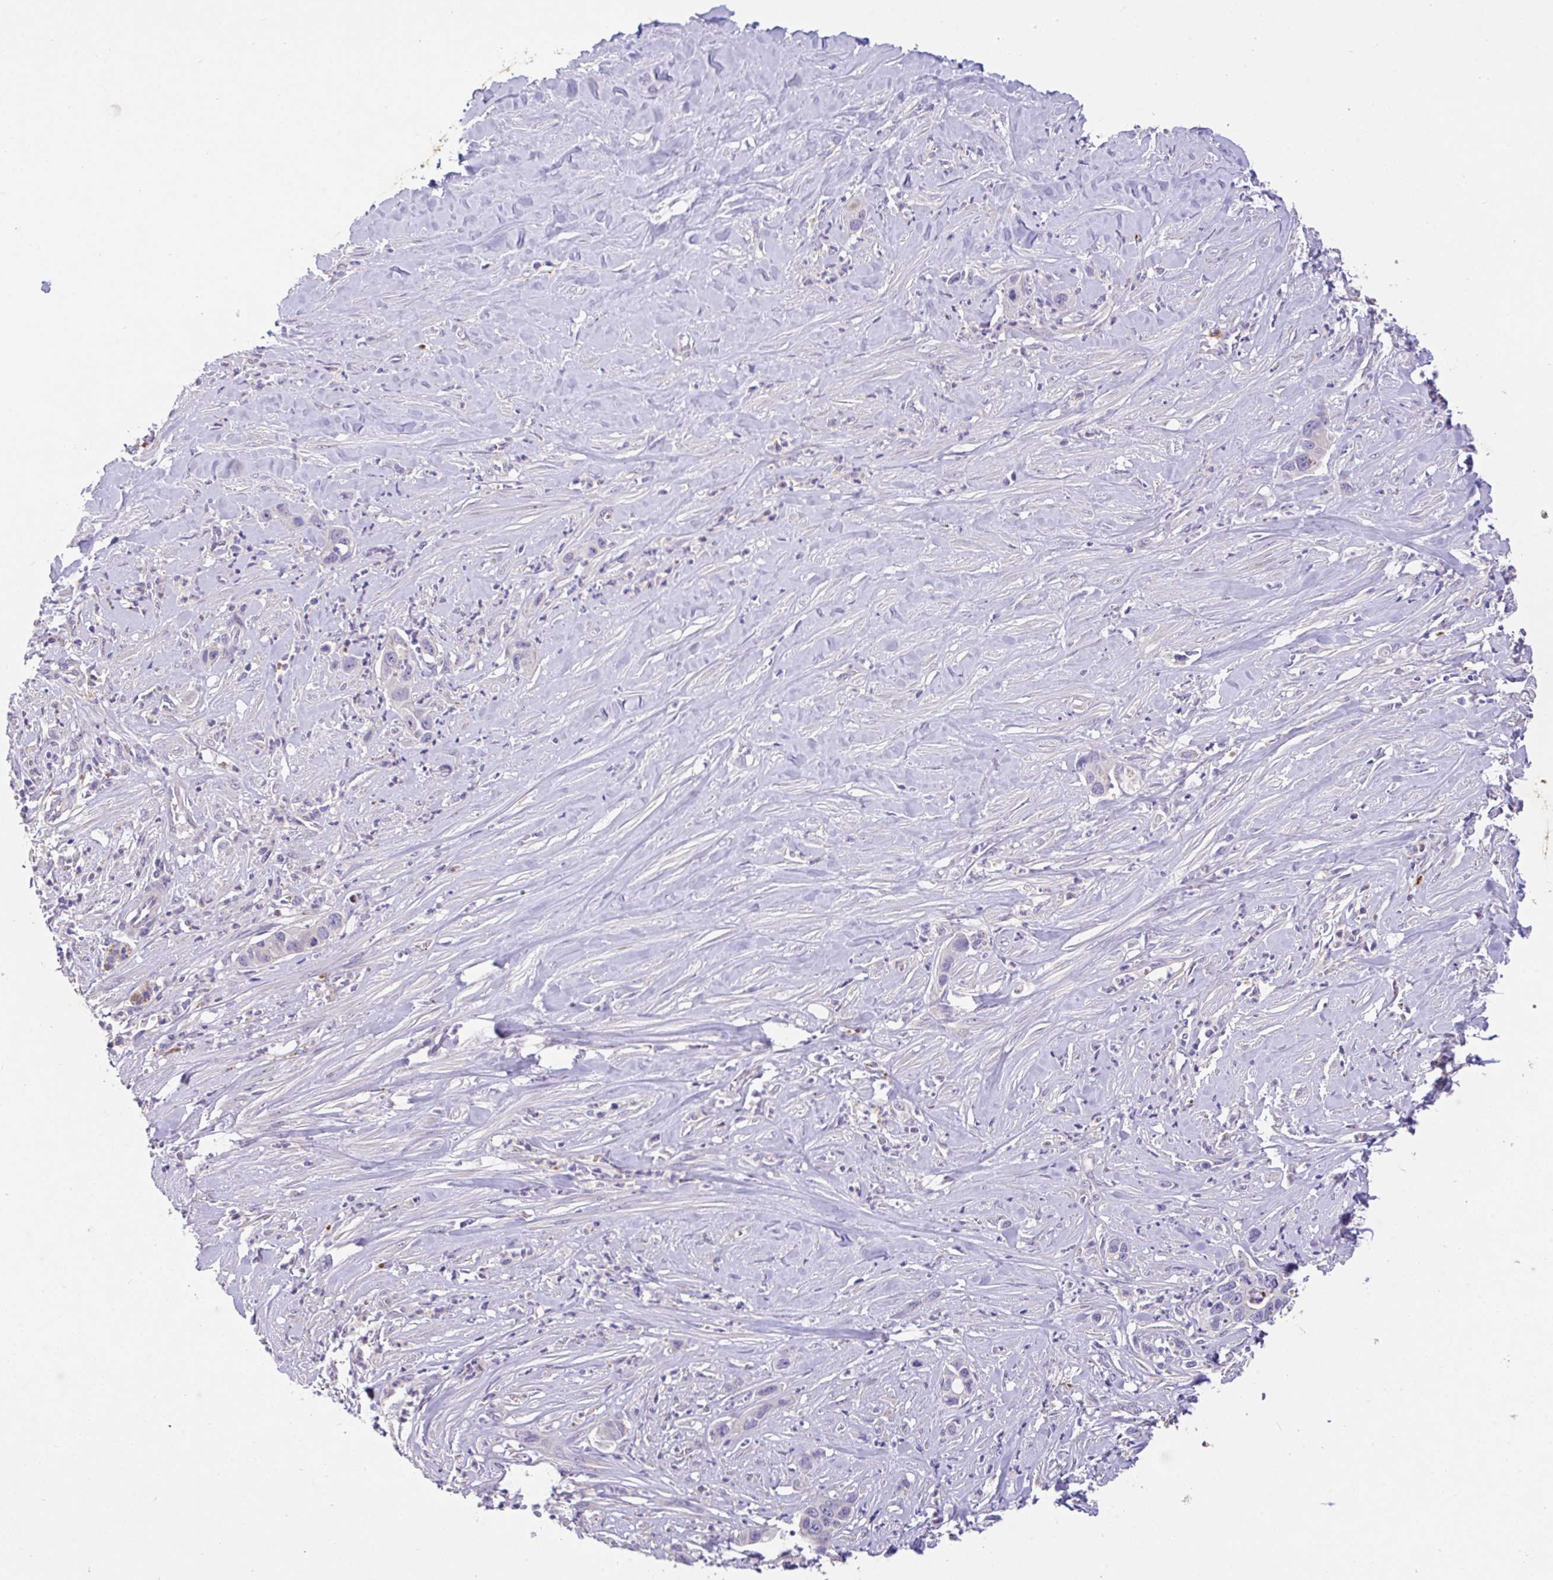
{"staining": {"intensity": "negative", "quantity": "none", "location": "none"}, "tissue": "pancreatic cancer", "cell_type": "Tumor cells", "image_type": "cancer", "snomed": [{"axis": "morphology", "description": "Adenocarcinoma, NOS"}, {"axis": "topography", "description": "Pancreas"}], "caption": "High power microscopy photomicrograph of an immunohistochemistry micrograph of pancreatic cancer (adenocarcinoma), revealing no significant positivity in tumor cells.", "gene": "EPN3", "patient": {"sex": "male", "age": 73}}